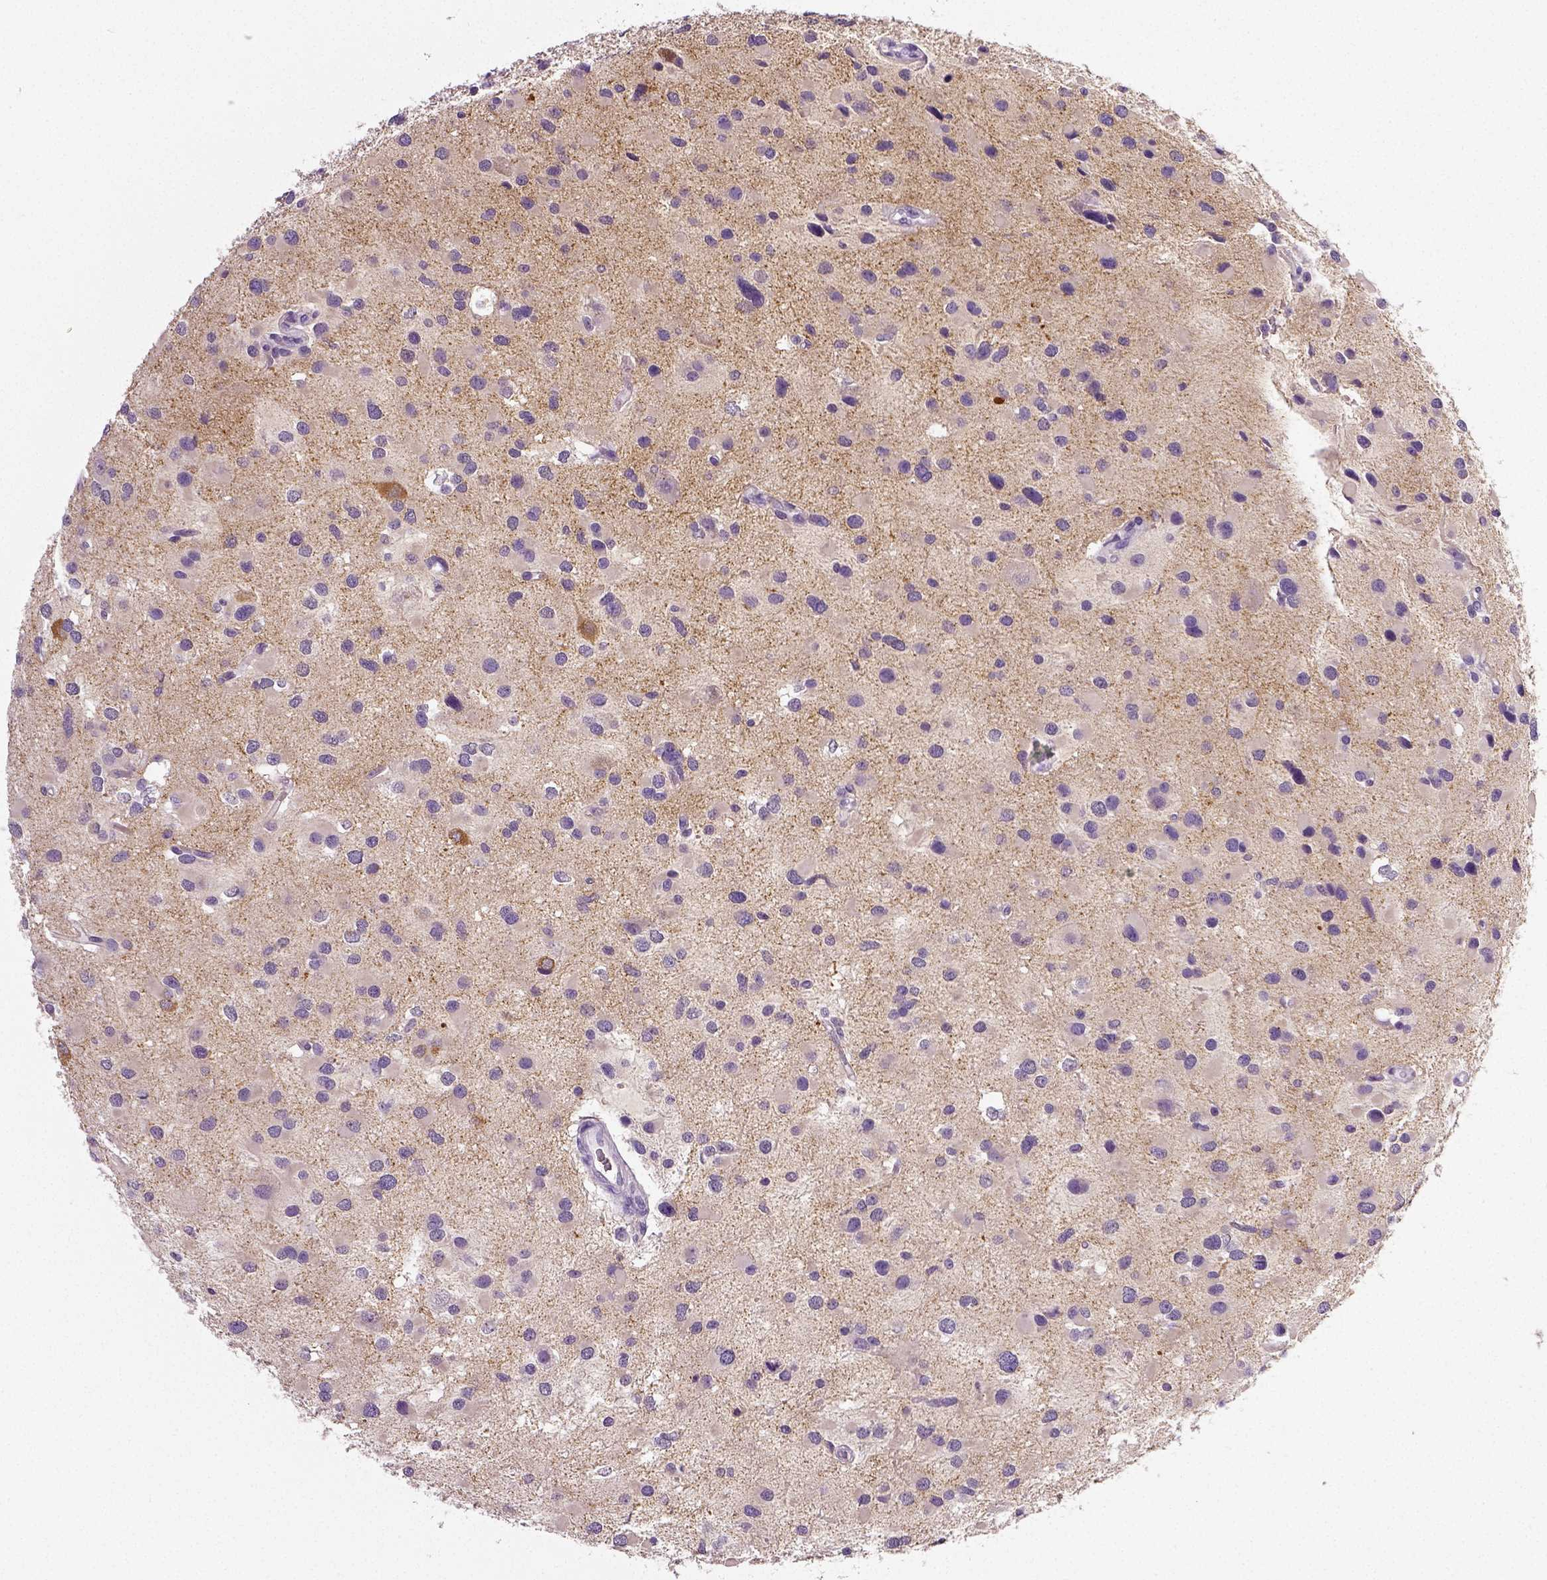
{"staining": {"intensity": "negative", "quantity": "none", "location": "none"}, "tissue": "glioma", "cell_type": "Tumor cells", "image_type": "cancer", "snomed": [{"axis": "morphology", "description": "Glioma, malignant, Low grade"}, {"axis": "topography", "description": "Brain"}], "caption": "Immunohistochemistry micrograph of neoplastic tissue: human low-grade glioma (malignant) stained with DAB (3,3'-diaminobenzidine) reveals no significant protein positivity in tumor cells.", "gene": "NECAB2", "patient": {"sex": "female", "age": 32}}